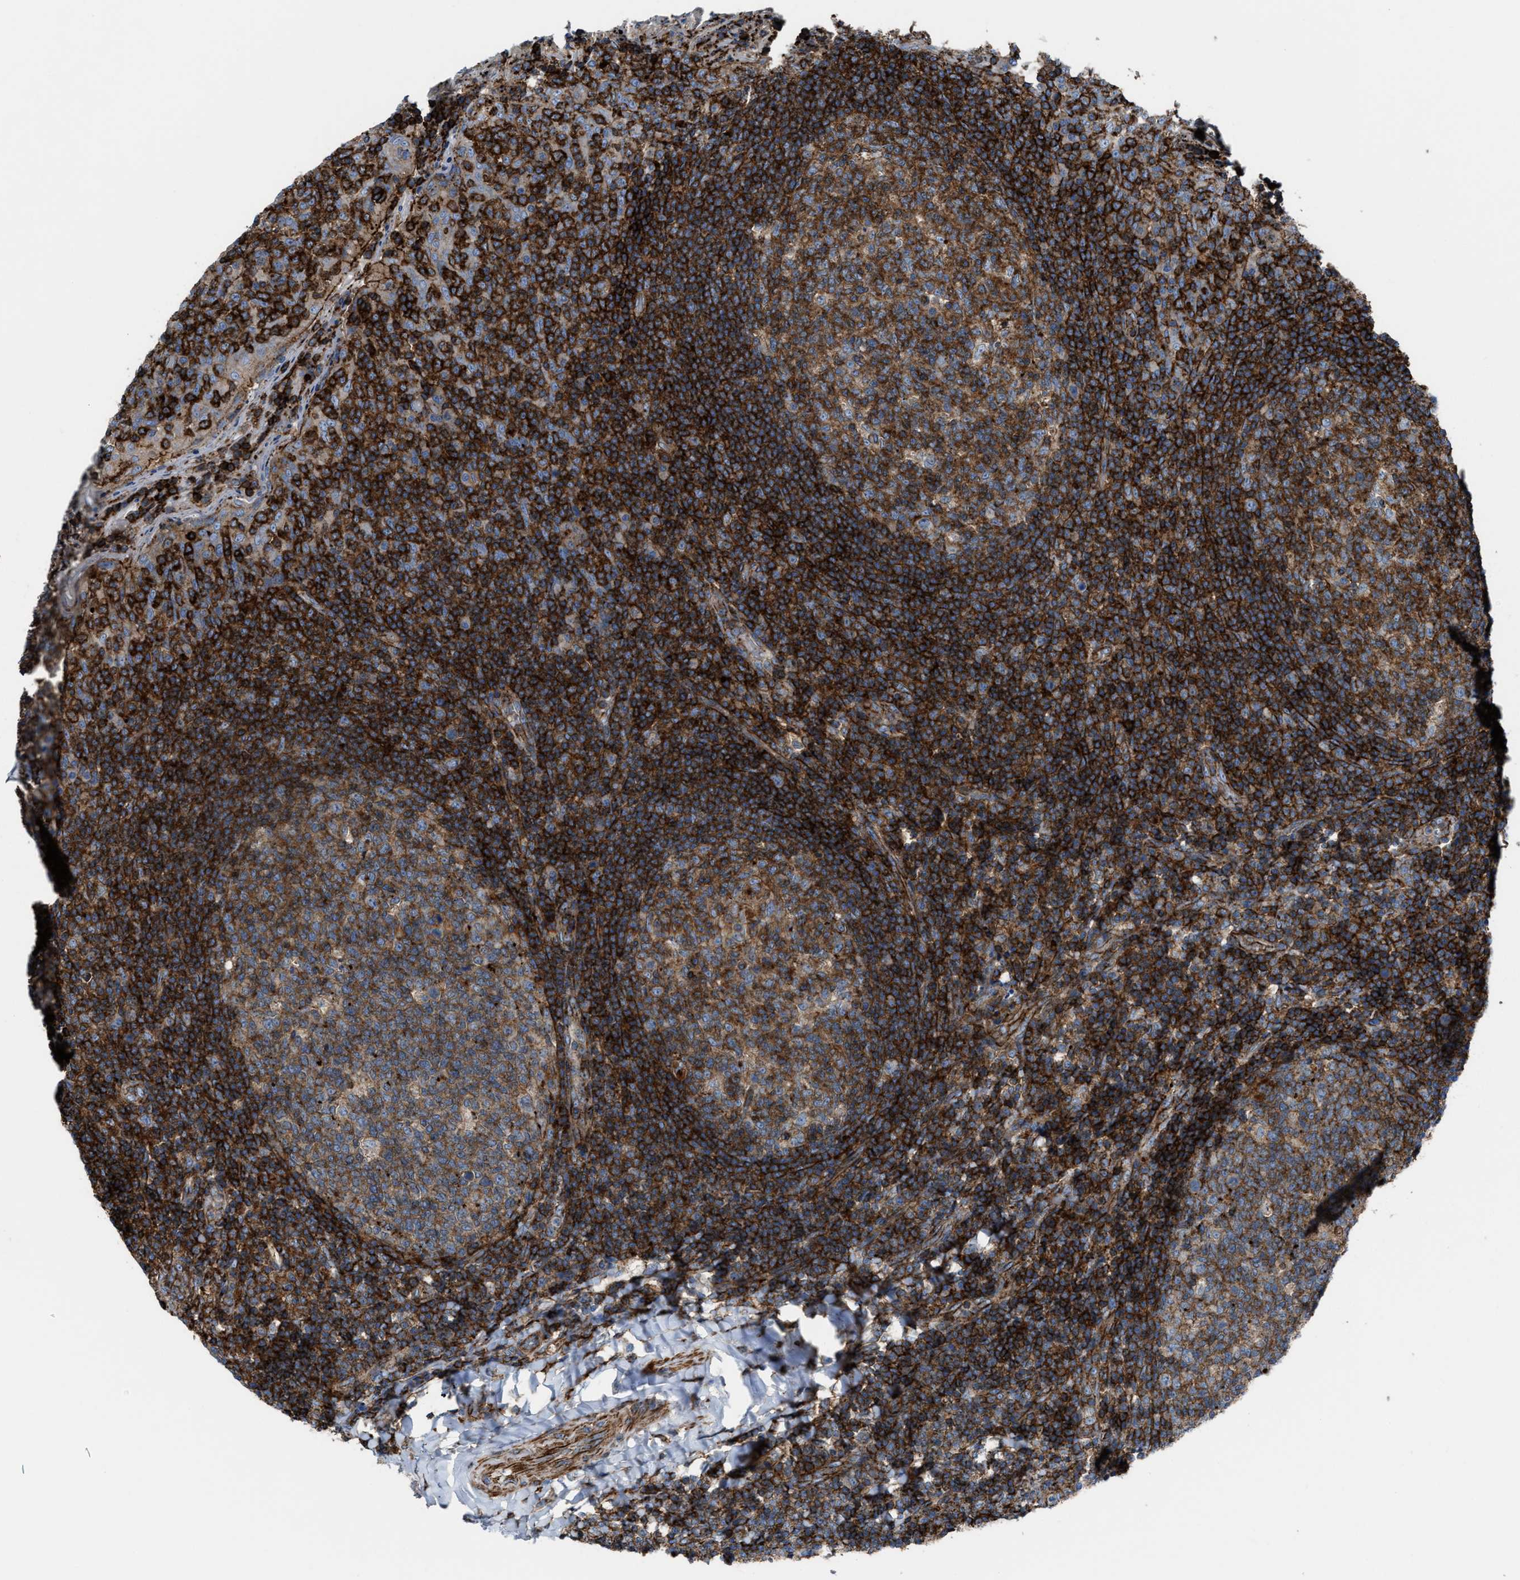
{"staining": {"intensity": "strong", "quantity": ">75%", "location": "cytoplasmic/membranous"}, "tissue": "tonsil", "cell_type": "Germinal center cells", "image_type": "normal", "snomed": [{"axis": "morphology", "description": "Normal tissue, NOS"}, {"axis": "topography", "description": "Tonsil"}], "caption": "IHC micrograph of unremarkable tonsil: human tonsil stained using immunohistochemistry (IHC) reveals high levels of strong protein expression localized specifically in the cytoplasmic/membranous of germinal center cells, appearing as a cytoplasmic/membranous brown color.", "gene": "AGPAT2", "patient": {"sex": "female", "age": 19}}